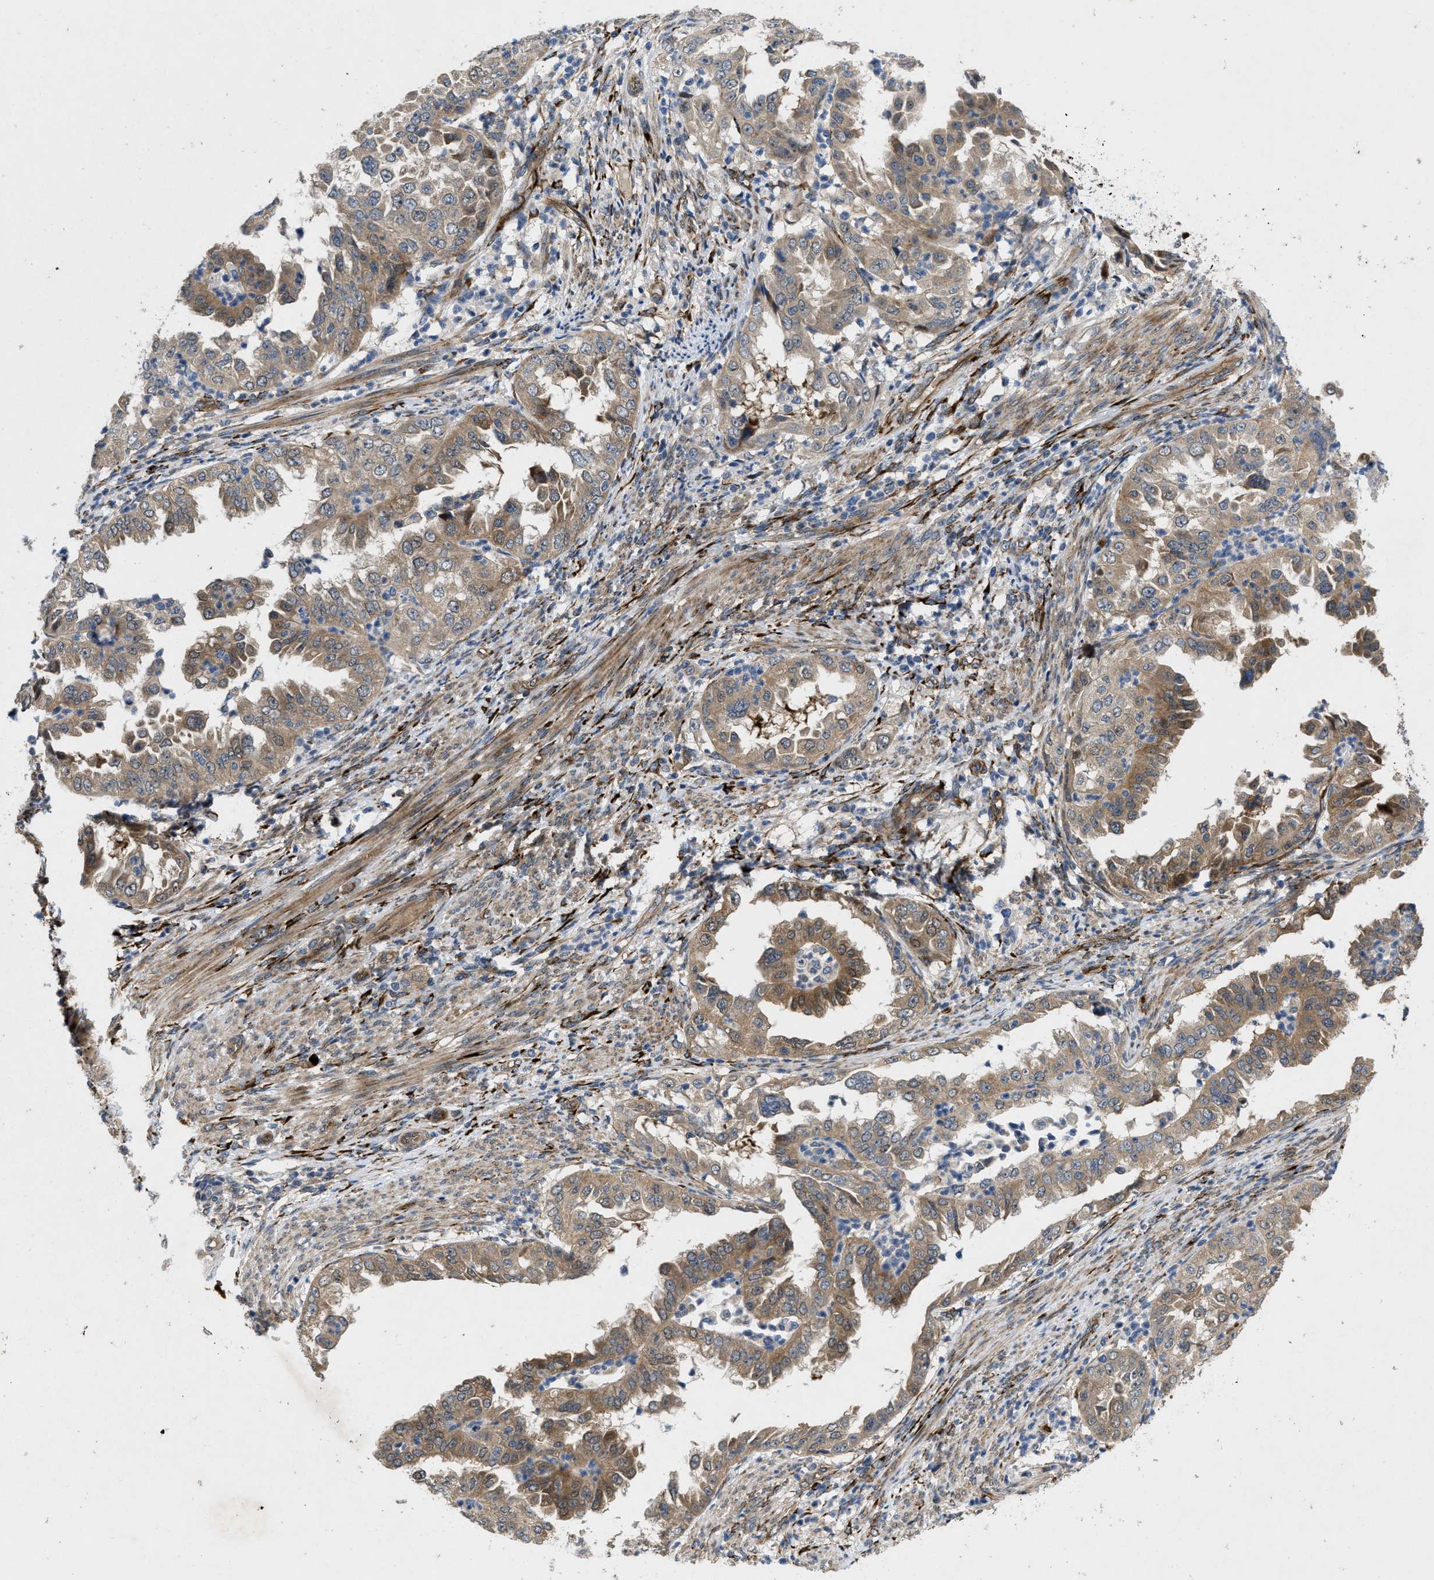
{"staining": {"intensity": "moderate", "quantity": ">75%", "location": "cytoplasmic/membranous"}, "tissue": "endometrial cancer", "cell_type": "Tumor cells", "image_type": "cancer", "snomed": [{"axis": "morphology", "description": "Adenocarcinoma, NOS"}, {"axis": "topography", "description": "Endometrium"}], "caption": "Protein staining of endometrial cancer (adenocarcinoma) tissue demonstrates moderate cytoplasmic/membranous staining in approximately >75% of tumor cells.", "gene": "HSPA12B", "patient": {"sex": "female", "age": 85}}